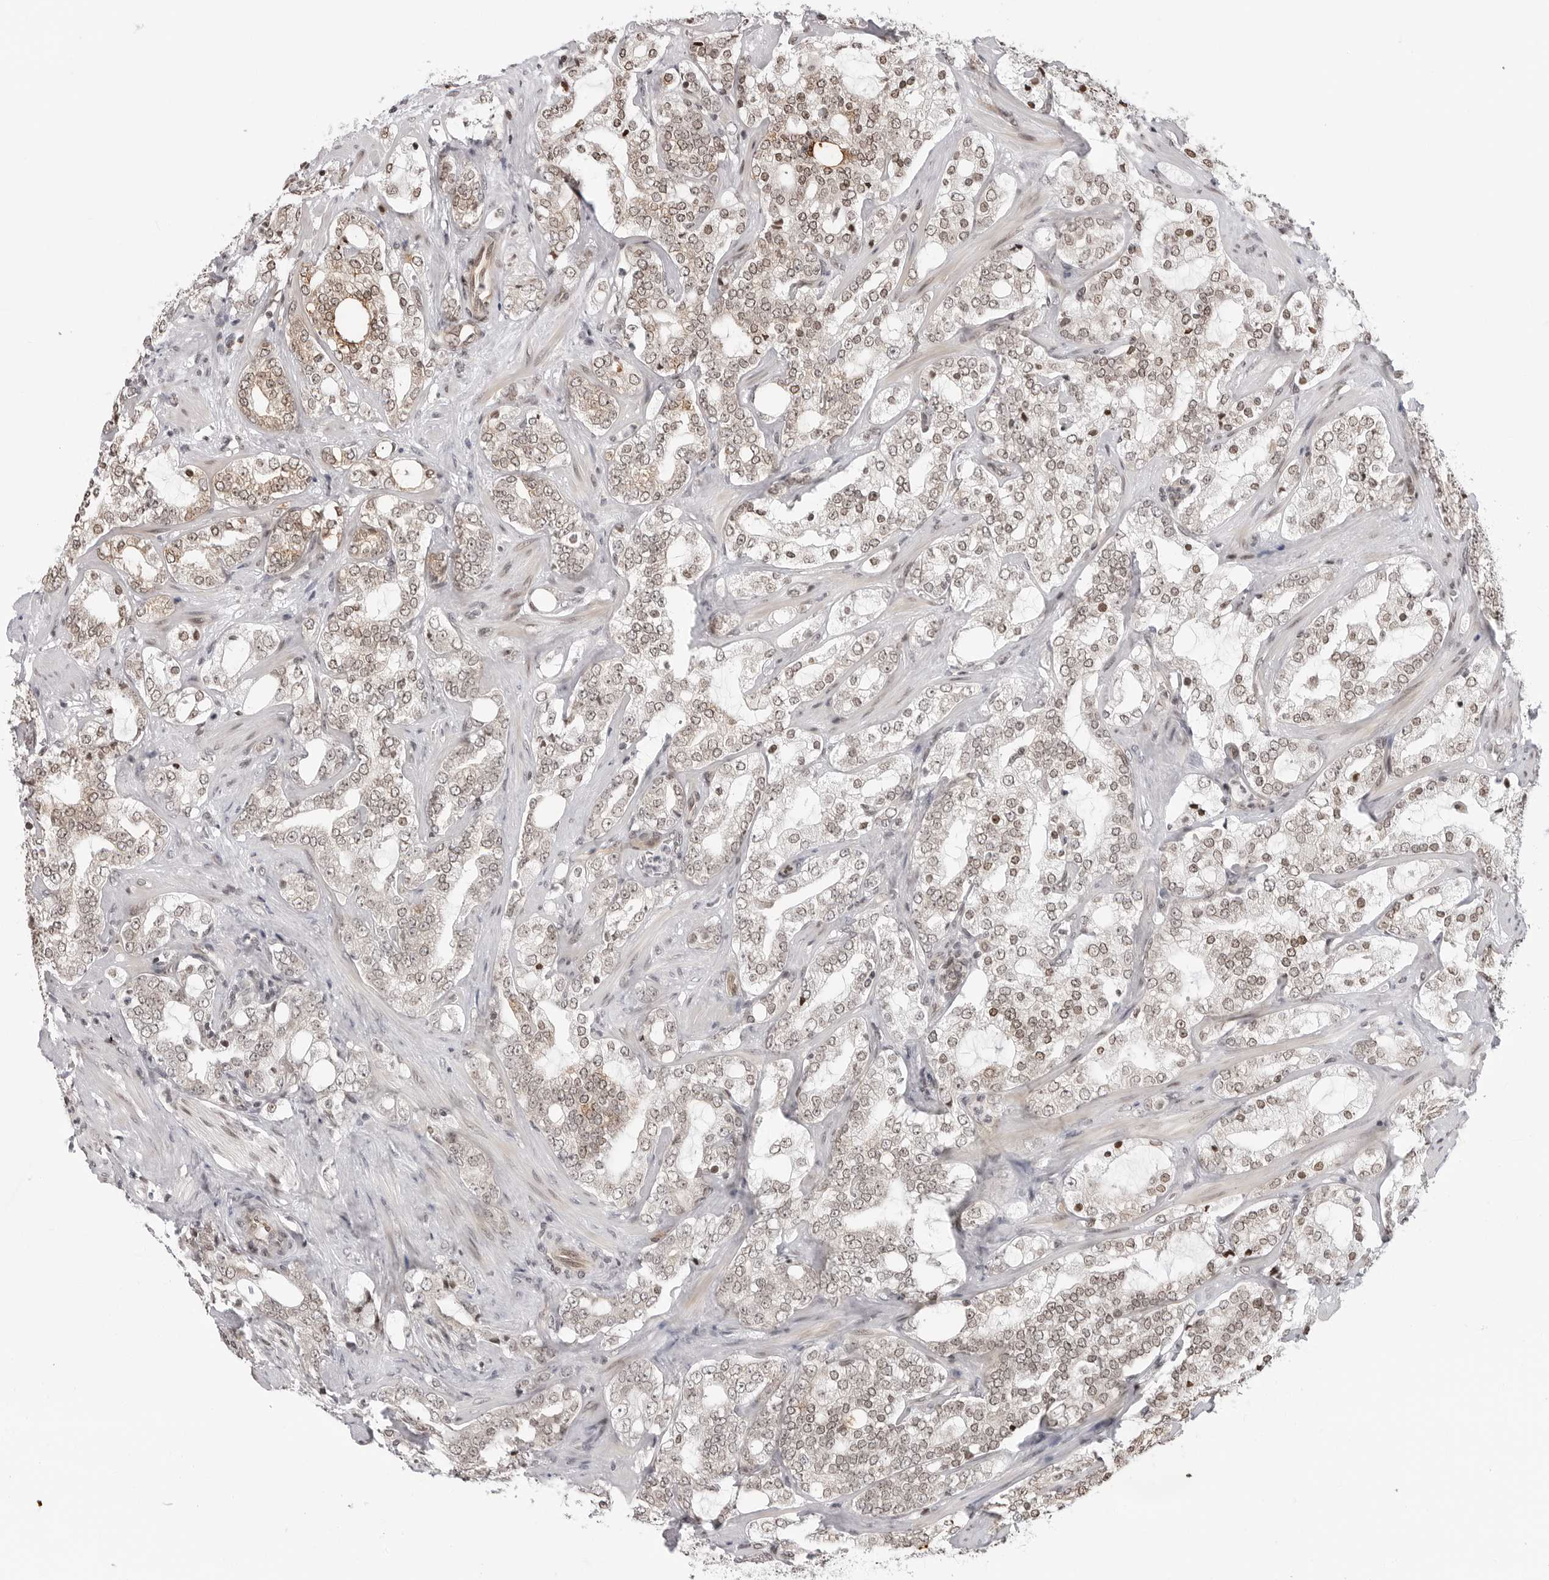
{"staining": {"intensity": "weak", "quantity": "25%-75%", "location": "nuclear"}, "tissue": "prostate cancer", "cell_type": "Tumor cells", "image_type": "cancer", "snomed": [{"axis": "morphology", "description": "Adenocarcinoma, High grade"}, {"axis": "topography", "description": "Prostate"}], "caption": "Prostate cancer stained with DAB (3,3'-diaminobenzidine) immunohistochemistry (IHC) displays low levels of weak nuclear staining in approximately 25%-75% of tumor cells.", "gene": "C8orf33", "patient": {"sex": "male", "age": 64}}